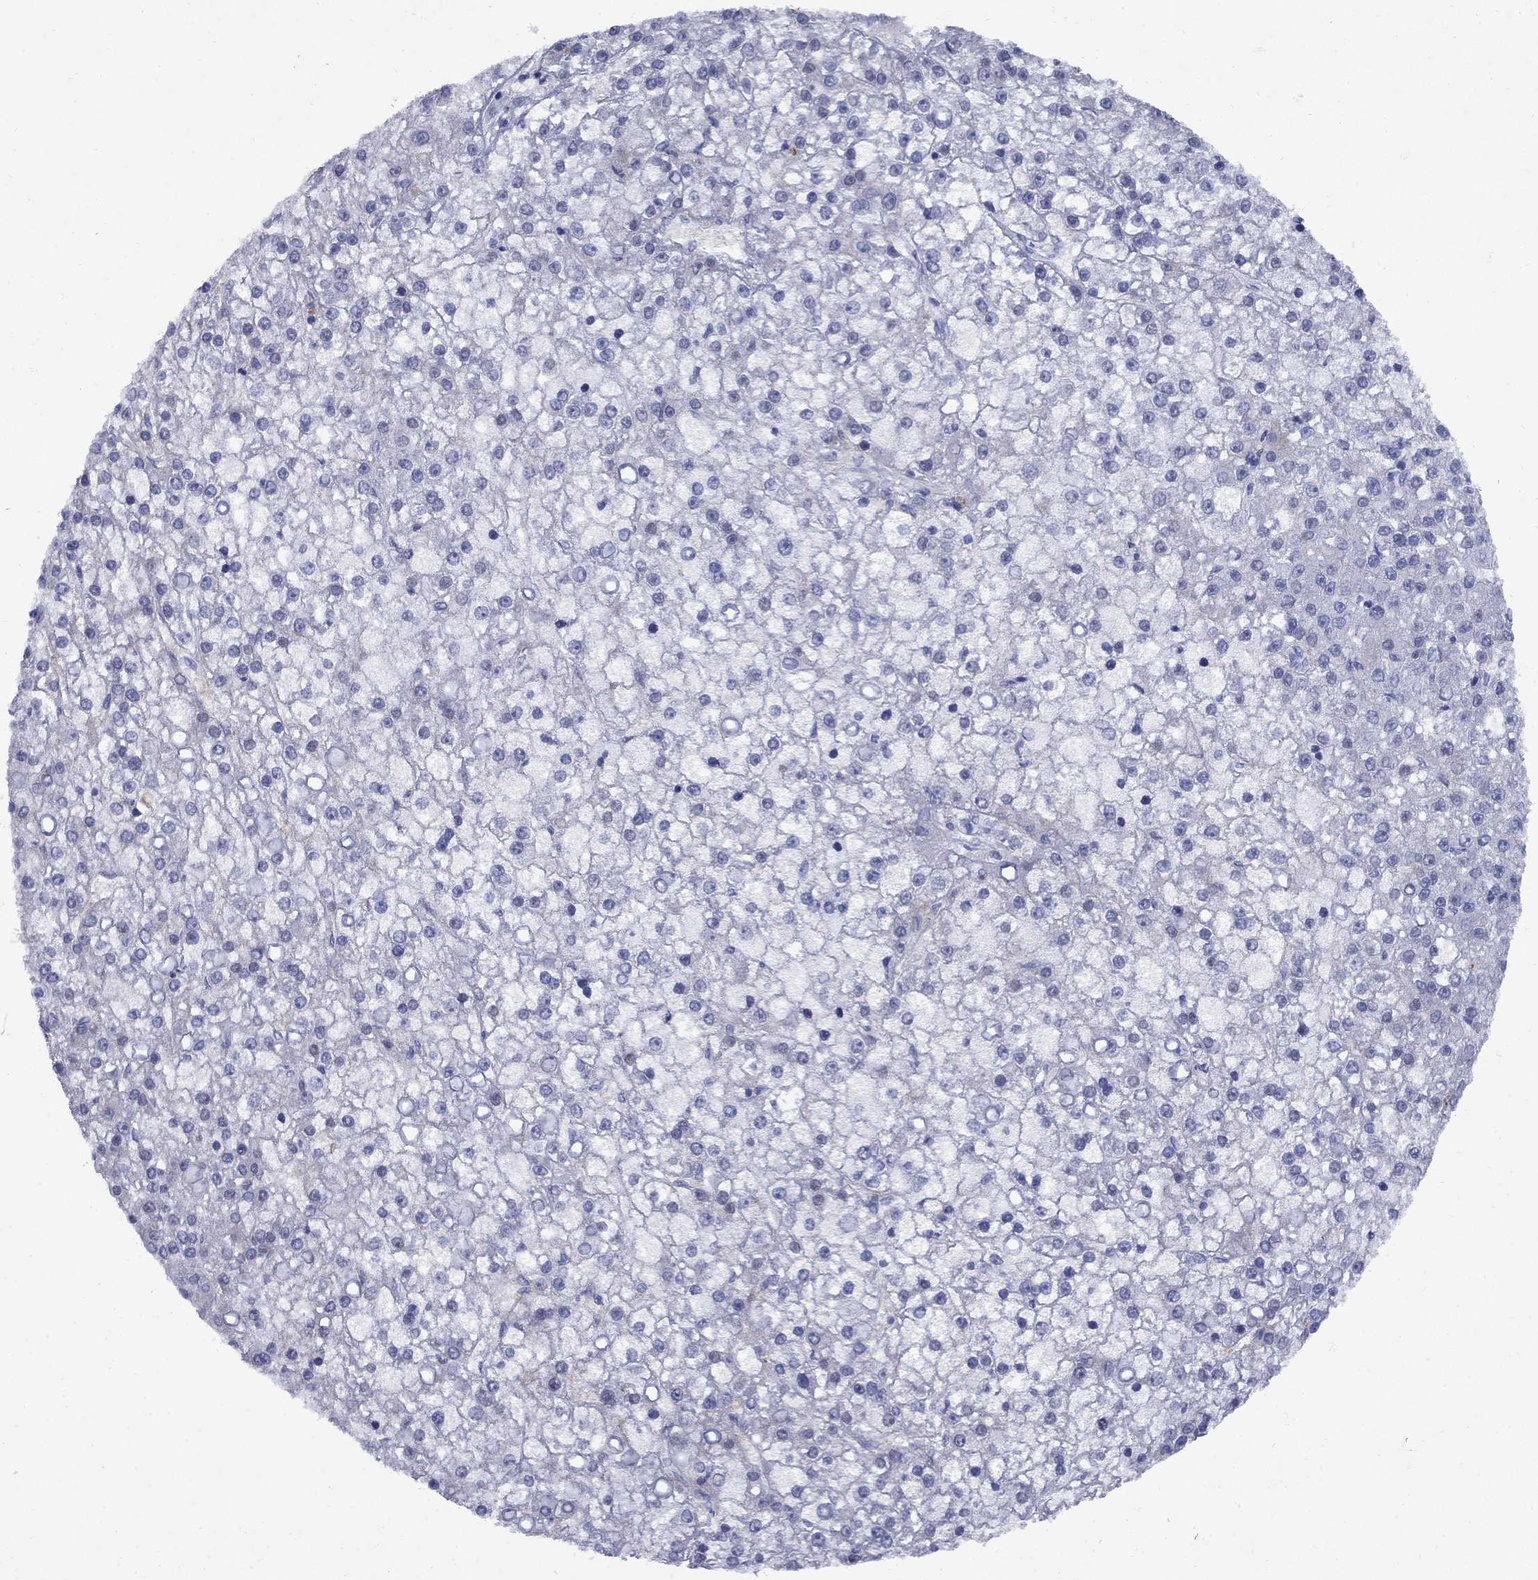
{"staining": {"intensity": "negative", "quantity": "none", "location": "none"}, "tissue": "liver cancer", "cell_type": "Tumor cells", "image_type": "cancer", "snomed": [{"axis": "morphology", "description": "Carcinoma, Hepatocellular, NOS"}, {"axis": "topography", "description": "Liver"}], "caption": "The histopathology image shows no significant staining in tumor cells of liver cancer.", "gene": "STAB2", "patient": {"sex": "male", "age": 67}}